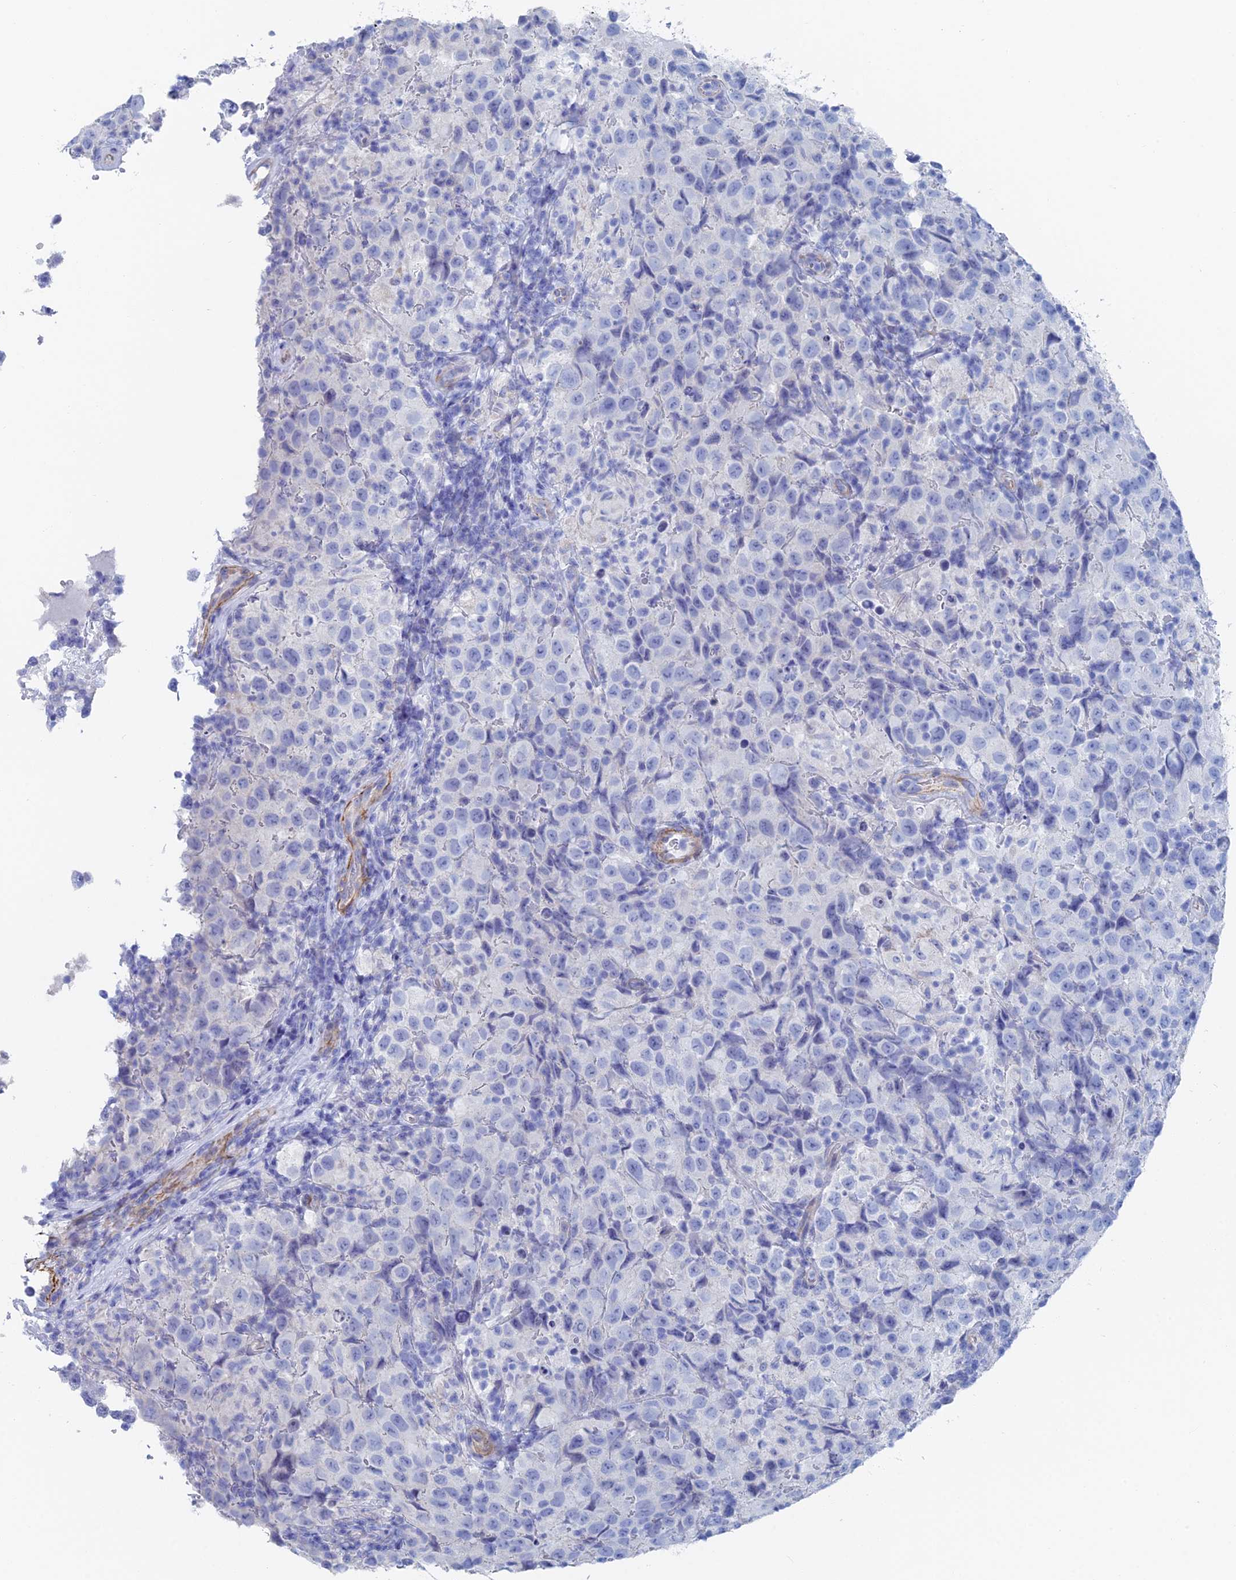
{"staining": {"intensity": "negative", "quantity": "none", "location": "none"}, "tissue": "testis cancer", "cell_type": "Tumor cells", "image_type": "cancer", "snomed": [{"axis": "morphology", "description": "Seminoma, NOS"}, {"axis": "morphology", "description": "Carcinoma, Embryonal, NOS"}, {"axis": "topography", "description": "Testis"}], "caption": "This is an immunohistochemistry (IHC) micrograph of testis embryonal carcinoma. There is no expression in tumor cells.", "gene": "KCNK18", "patient": {"sex": "male", "age": 41}}